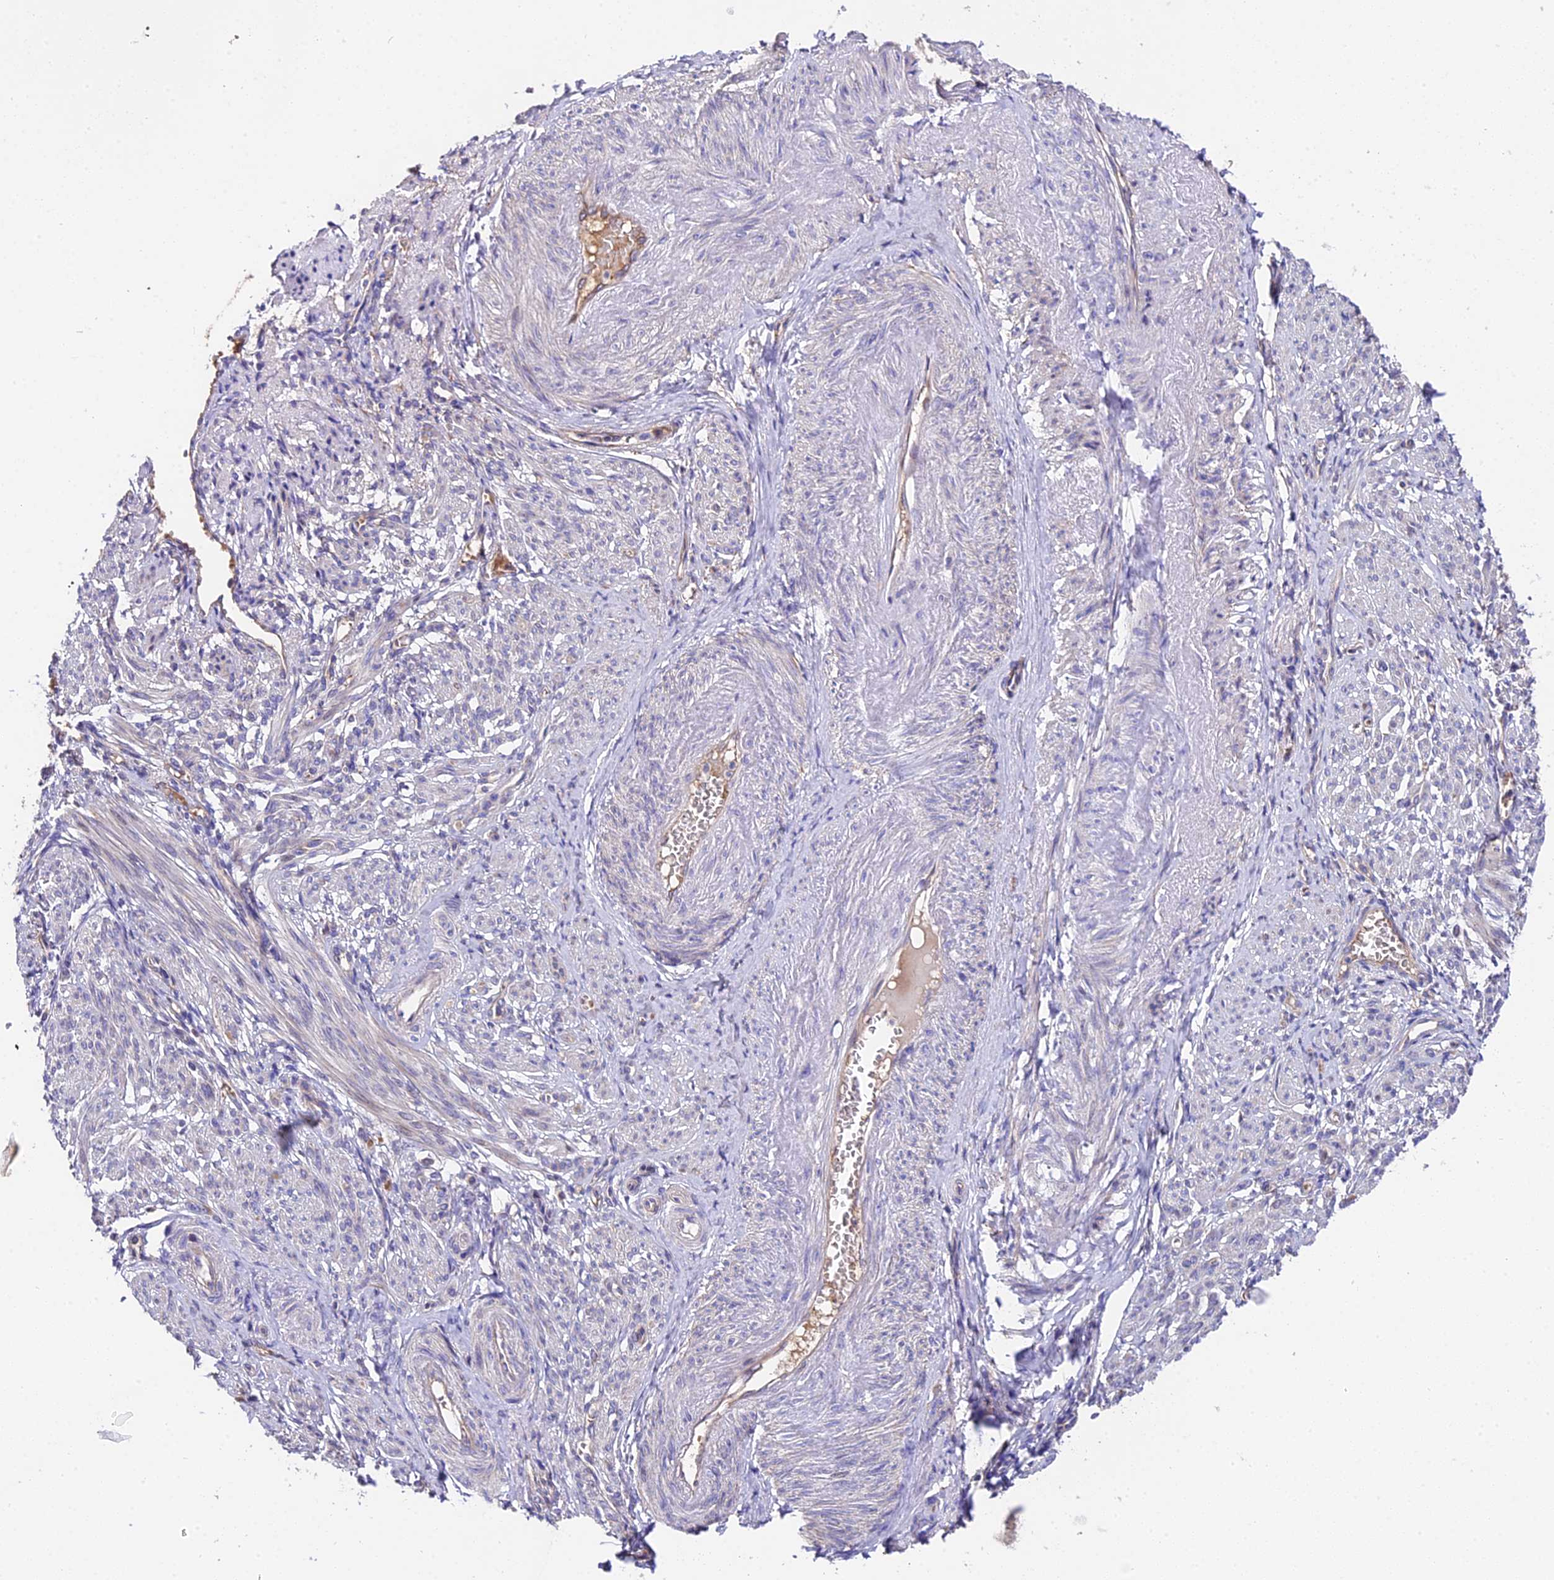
{"staining": {"intensity": "negative", "quantity": "none", "location": "none"}, "tissue": "smooth muscle", "cell_type": "Smooth muscle cells", "image_type": "normal", "snomed": [{"axis": "morphology", "description": "Normal tissue, NOS"}, {"axis": "topography", "description": "Smooth muscle"}], "caption": "This is a micrograph of immunohistochemistry staining of normal smooth muscle, which shows no positivity in smooth muscle cells.", "gene": "TRMT1", "patient": {"sex": "female", "age": 39}}